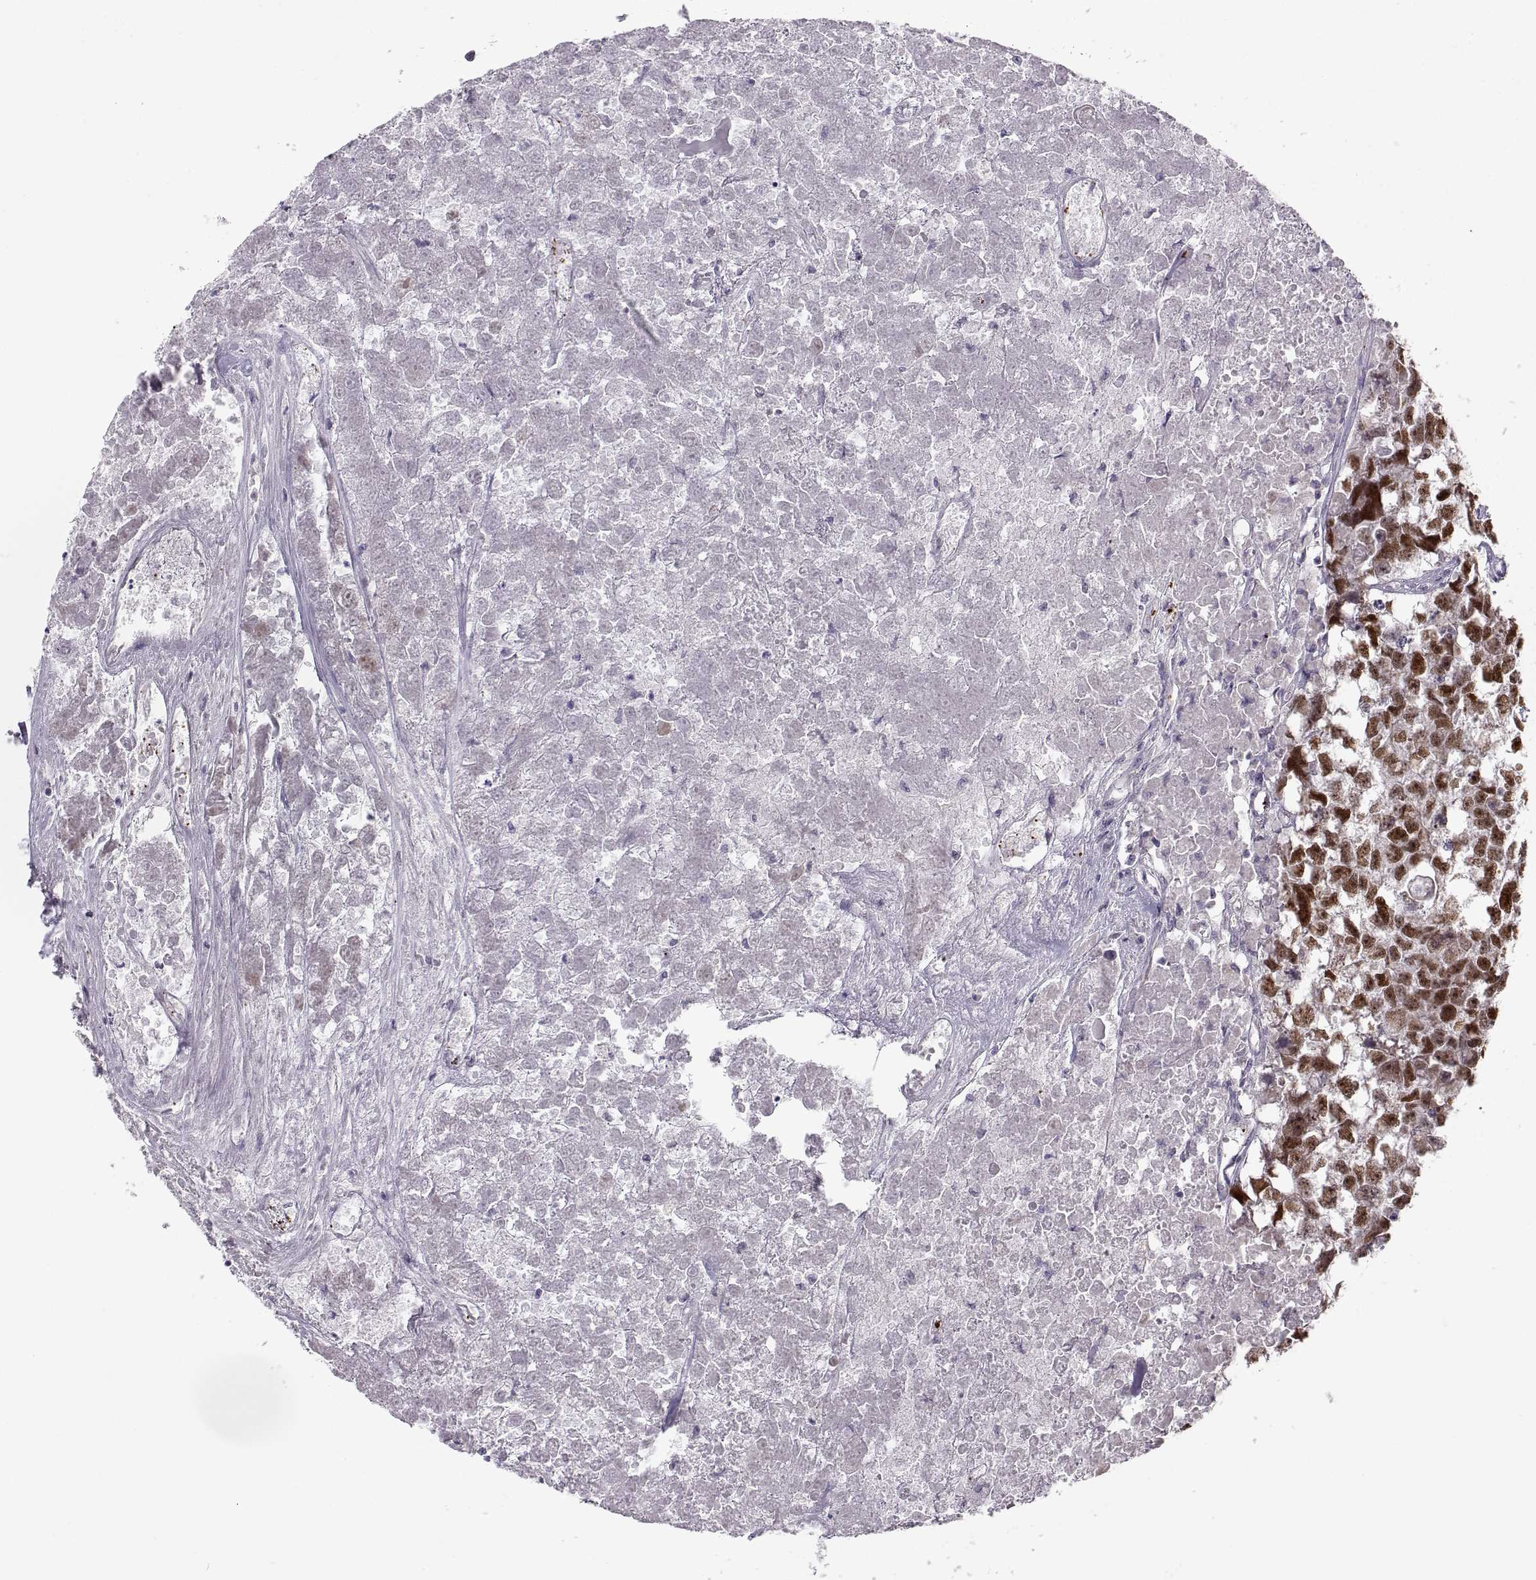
{"staining": {"intensity": "strong", "quantity": ">75%", "location": "nuclear"}, "tissue": "testis cancer", "cell_type": "Tumor cells", "image_type": "cancer", "snomed": [{"axis": "morphology", "description": "Carcinoma, Embryonal, NOS"}, {"axis": "morphology", "description": "Teratoma, malignant, NOS"}, {"axis": "topography", "description": "Testis"}], "caption": "Testis cancer (teratoma (malignant)) stained with immunohistochemistry reveals strong nuclear staining in about >75% of tumor cells. (Brightfield microscopy of DAB IHC at high magnification).", "gene": "KLF17", "patient": {"sex": "male", "age": 44}}